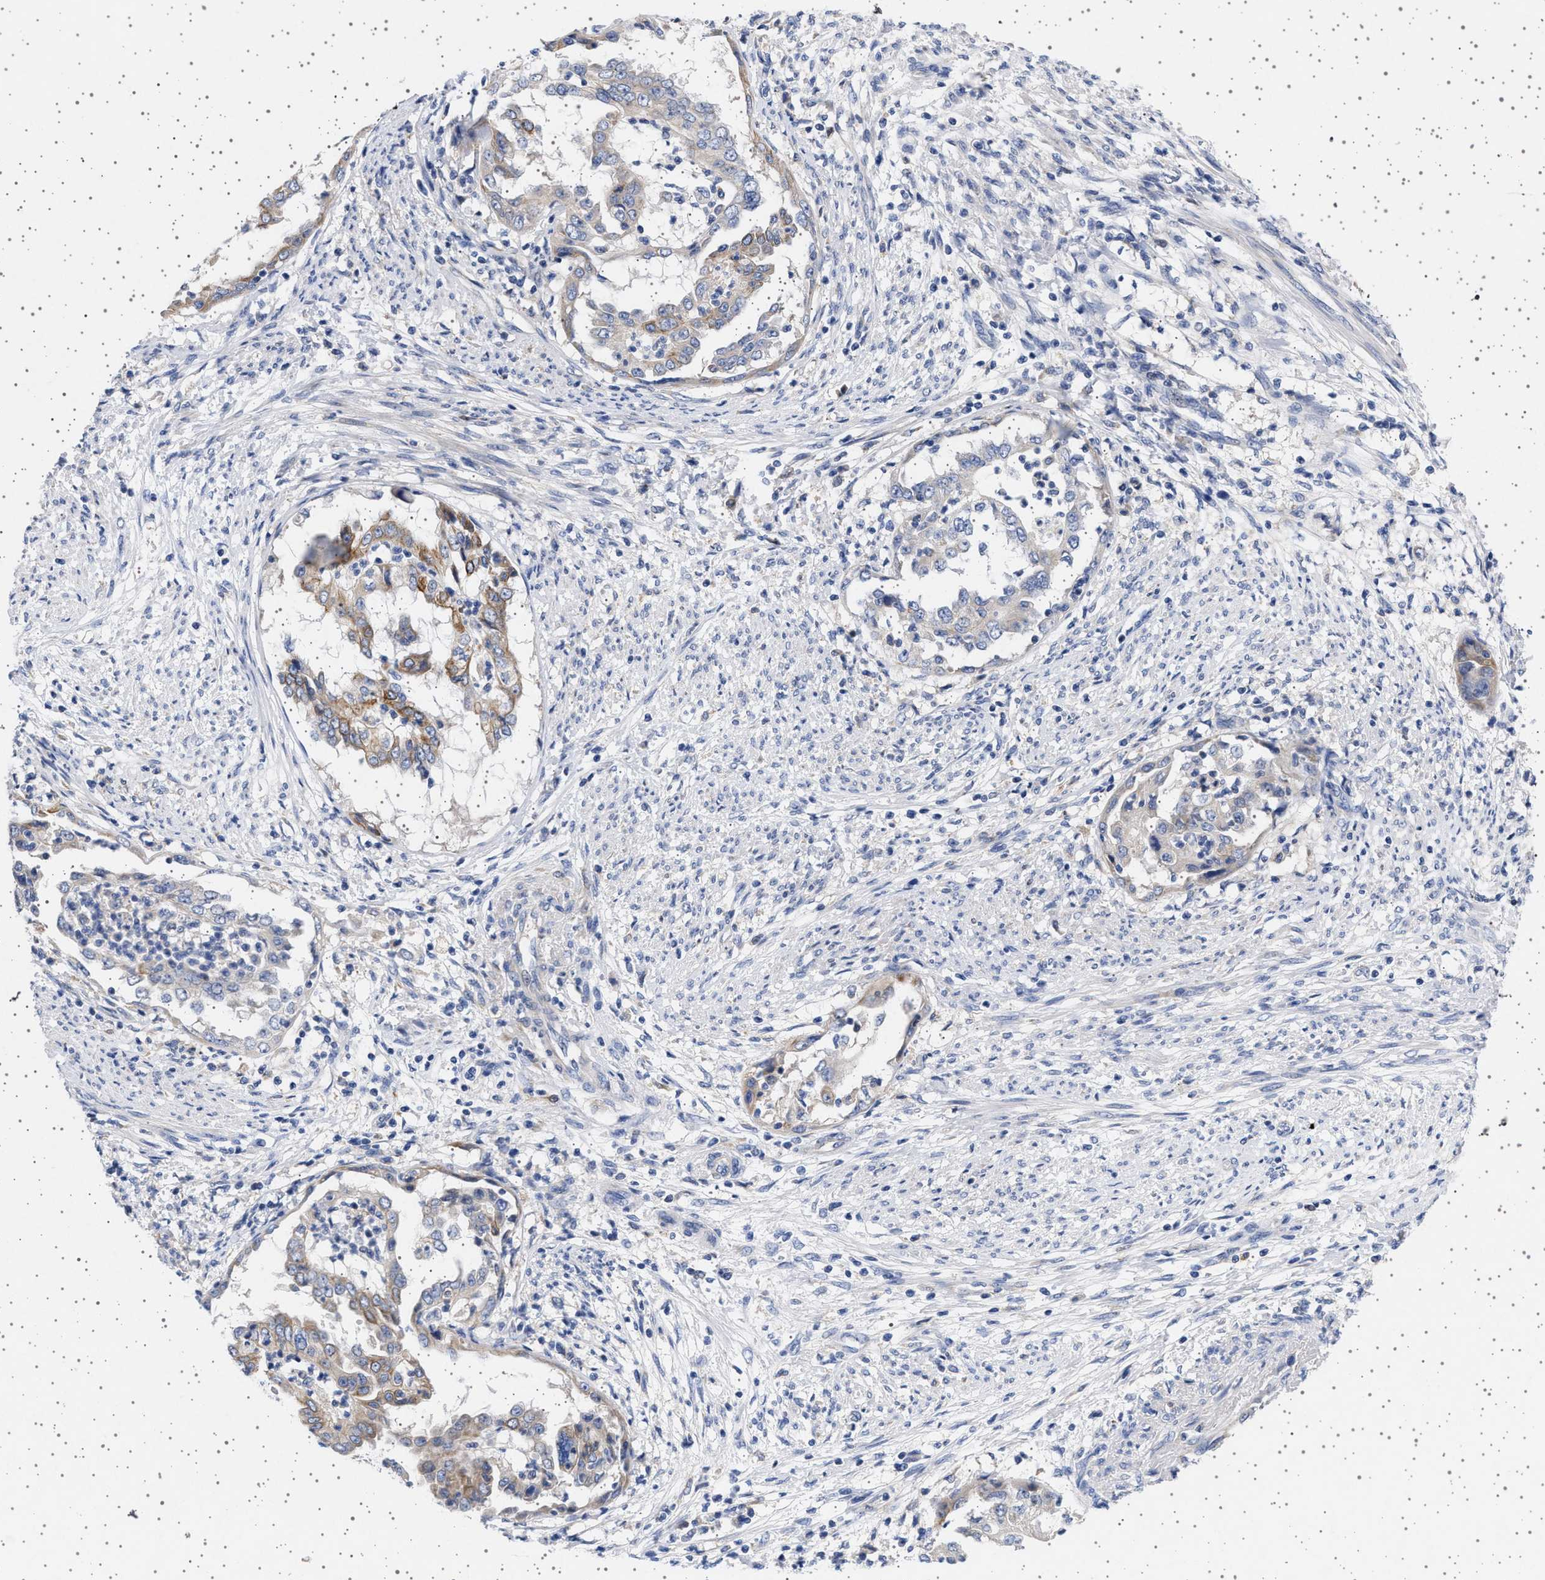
{"staining": {"intensity": "weak", "quantity": "<25%", "location": "cytoplasmic/membranous"}, "tissue": "endometrial cancer", "cell_type": "Tumor cells", "image_type": "cancer", "snomed": [{"axis": "morphology", "description": "Adenocarcinoma, NOS"}, {"axis": "topography", "description": "Endometrium"}], "caption": "This is an immunohistochemistry (IHC) histopathology image of human endometrial cancer. There is no expression in tumor cells.", "gene": "TRMT10B", "patient": {"sex": "female", "age": 85}}